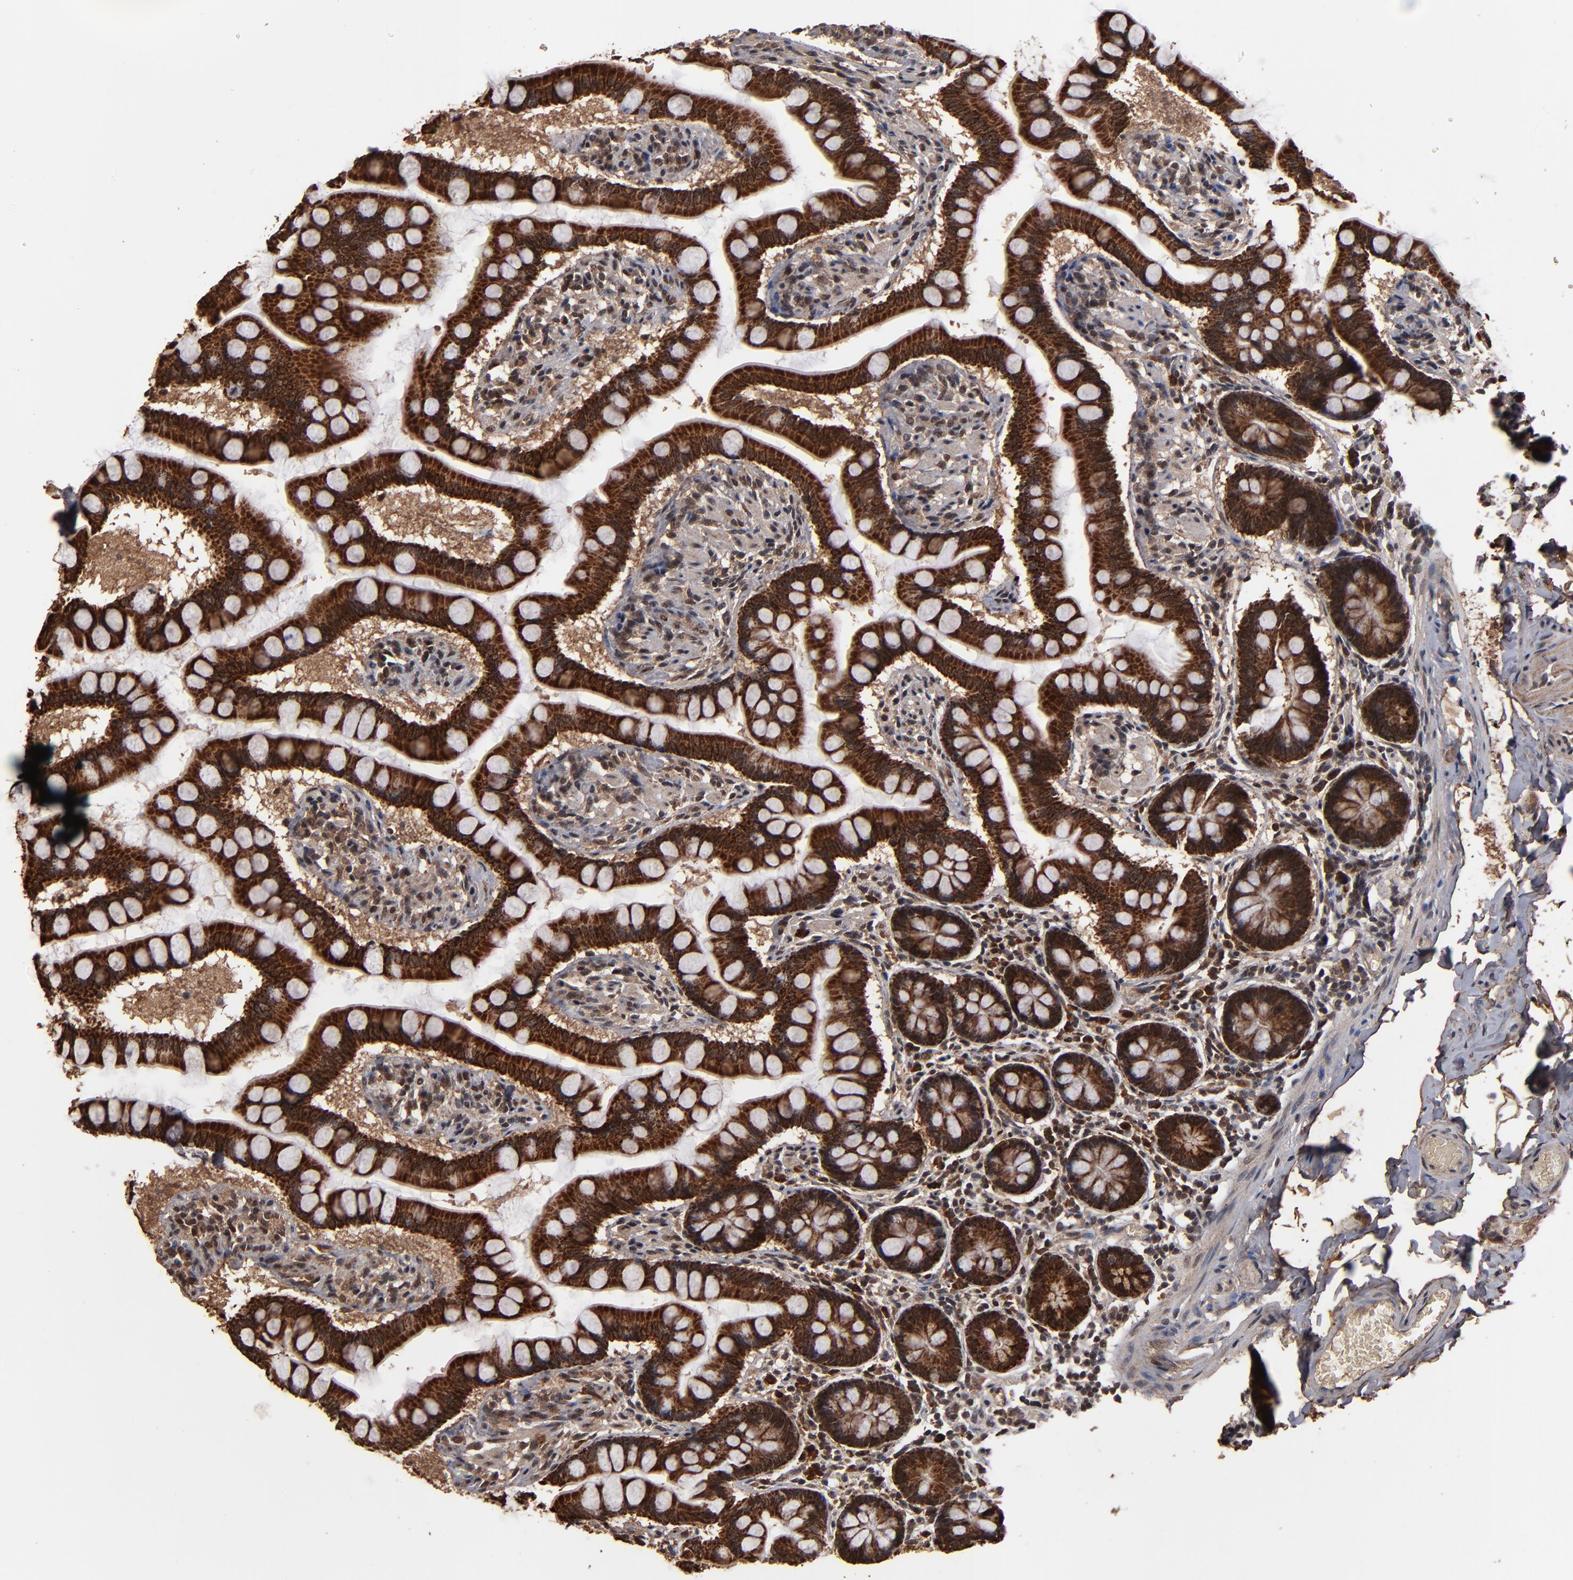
{"staining": {"intensity": "strong", "quantity": ">75%", "location": "cytoplasmic/membranous,nuclear"}, "tissue": "small intestine", "cell_type": "Glandular cells", "image_type": "normal", "snomed": [{"axis": "morphology", "description": "Normal tissue, NOS"}, {"axis": "topography", "description": "Small intestine"}], "caption": "A high amount of strong cytoplasmic/membranous,nuclear positivity is appreciated in approximately >75% of glandular cells in benign small intestine.", "gene": "NXF2B", "patient": {"sex": "male", "age": 41}}